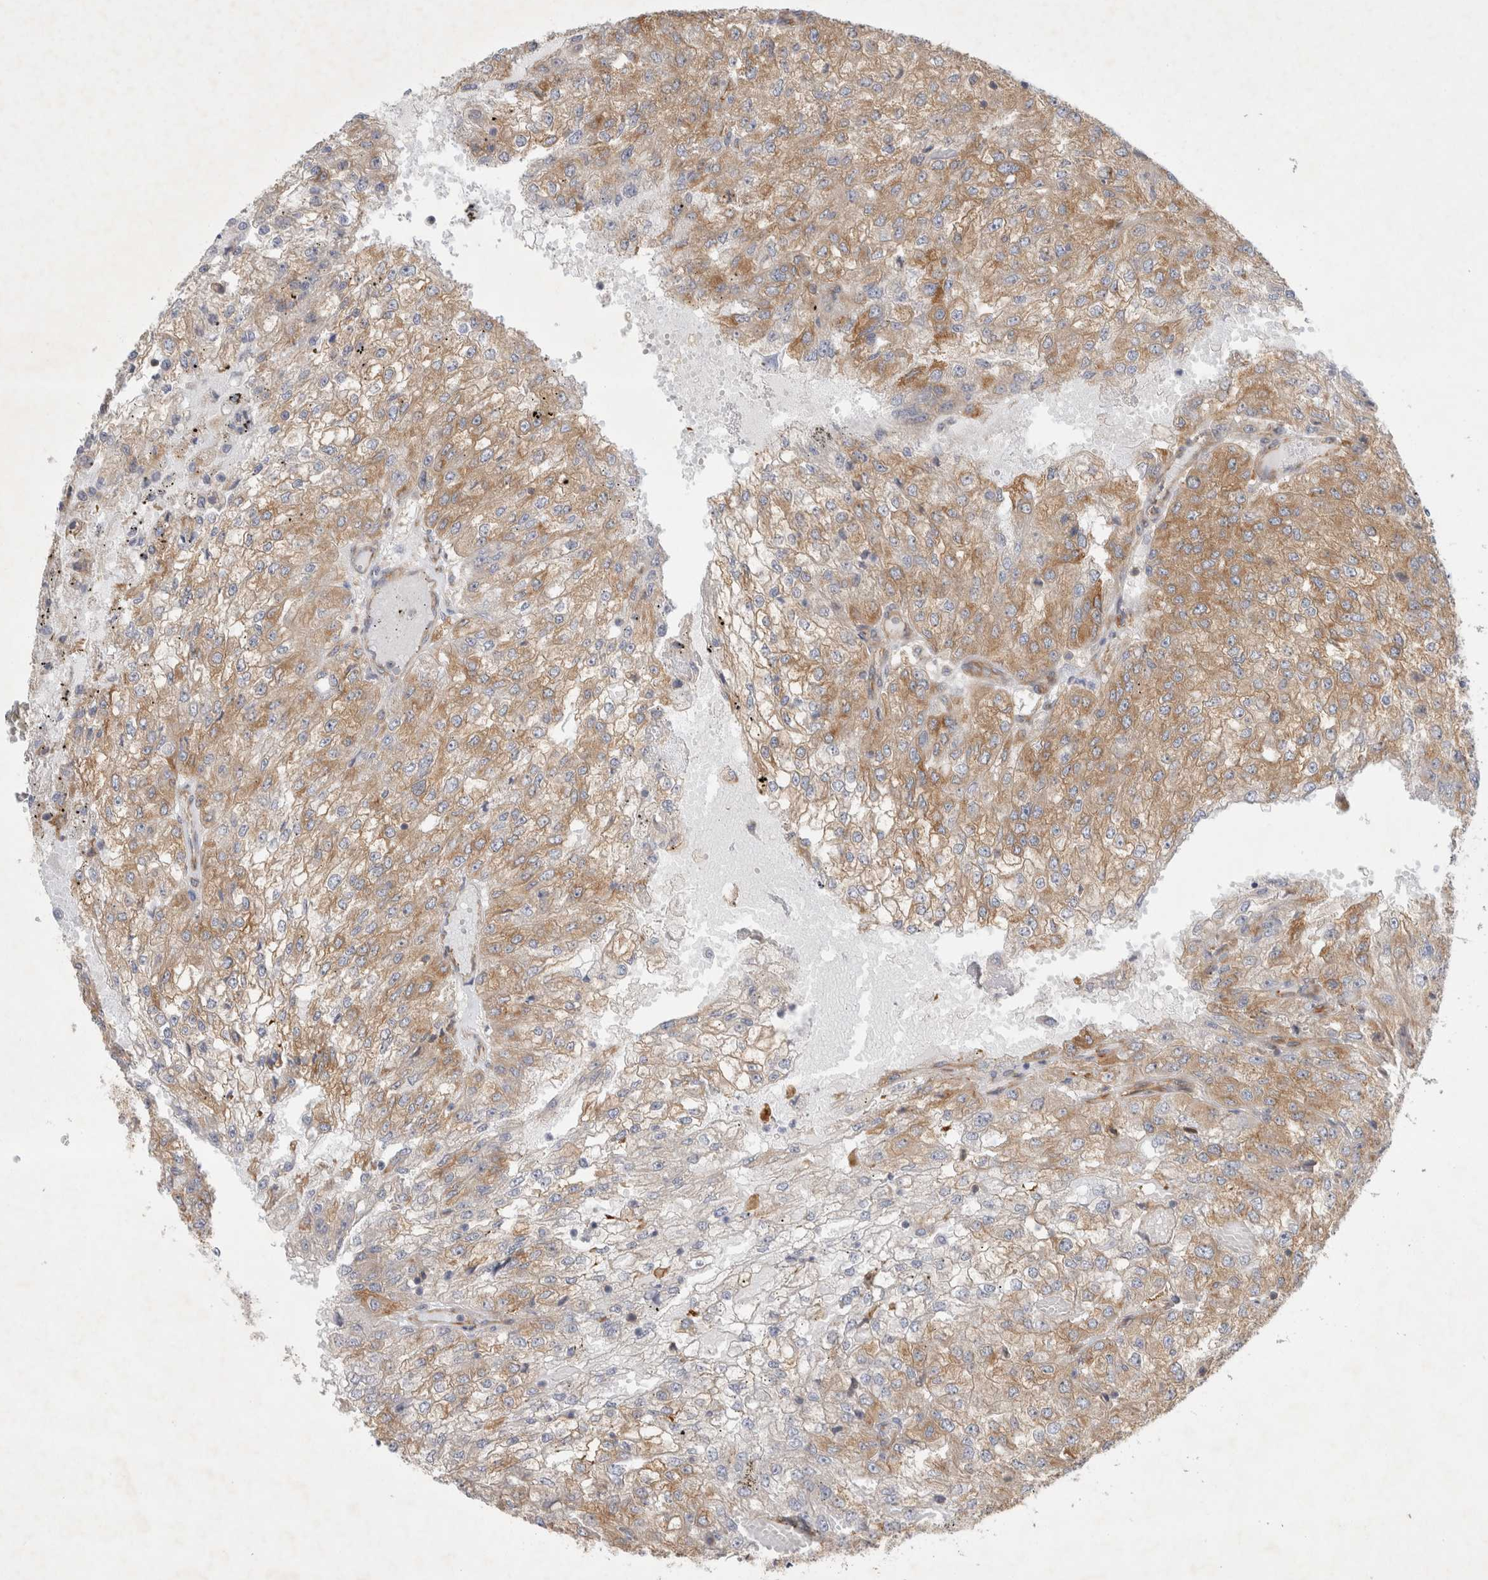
{"staining": {"intensity": "moderate", "quantity": ">75%", "location": "cytoplasmic/membranous"}, "tissue": "renal cancer", "cell_type": "Tumor cells", "image_type": "cancer", "snomed": [{"axis": "morphology", "description": "Adenocarcinoma, NOS"}, {"axis": "topography", "description": "Kidney"}], "caption": "DAB (3,3'-diaminobenzidine) immunohistochemical staining of renal cancer (adenocarcinoma) demonstrates moderate cytoplasmic/membranous protein positivity in approximately >75% of tumor cells. Nuclei are stained in blue.", "gene": "GPR150", "patient": {"sex": "female", "age": 54}}